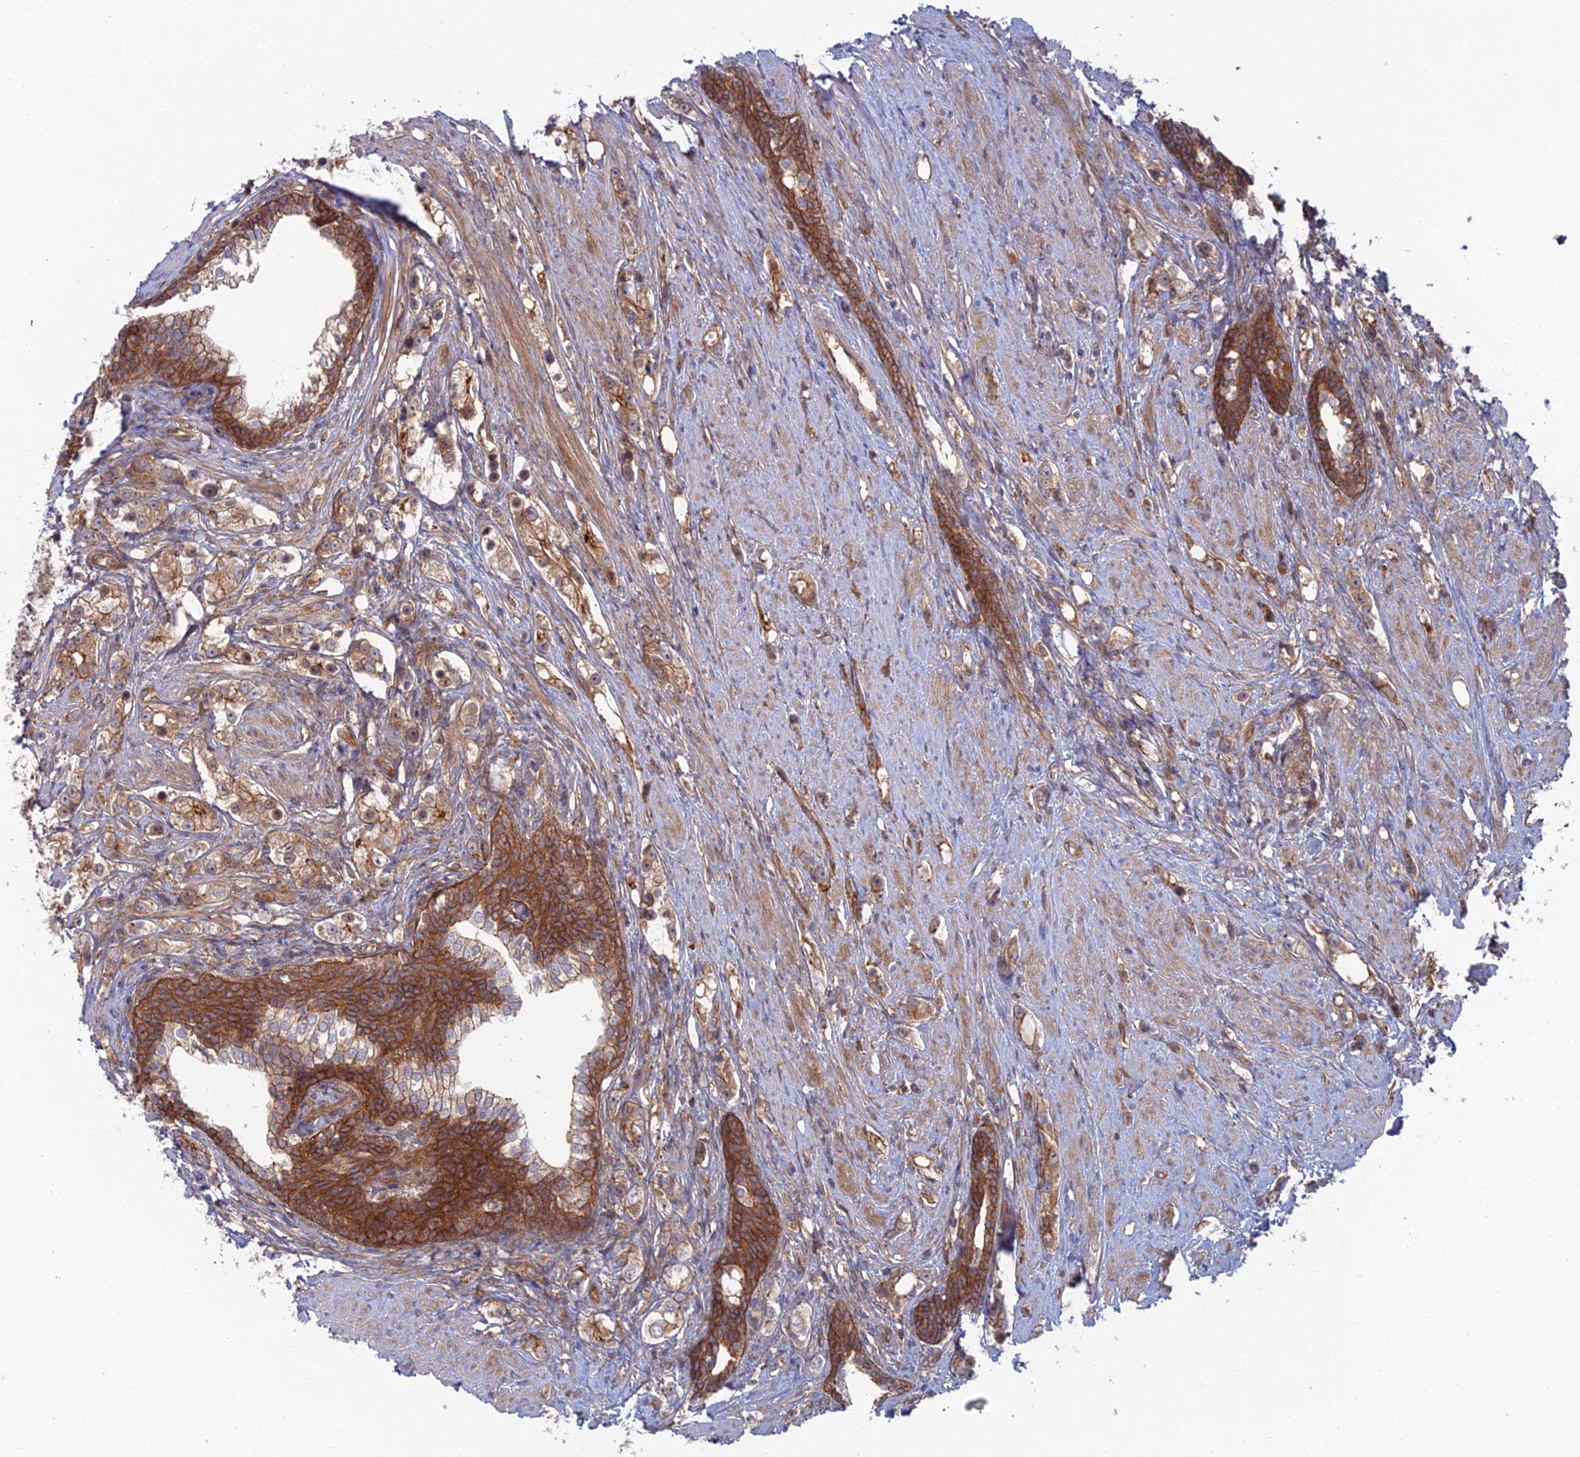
{"staining": {"intensity": "moderate", "quantity": ">75%", "location": "cytoplasmic/membranous"}, "tissue": "prostate cancer", "cell_type": "Tumor cells", "image_type": "cancer", "snomed": [{"axis": "morphology", "description": "Adenocarcinoma, High grade"}, {"axis": "topography", "description": "Prostate"}], "caption": "A photomicrograph of high-grade adenocarcinoma (prostate) stained for a protein shows moderate cytoplasmic/membranous brown staining in tumor cells. (DAB (3,3'-diaminobenzidine) = brown stain, brightfield microscopy at high magnification).", "gene": "ABHD1", "patient": {"sex": "male", "age": 63}}